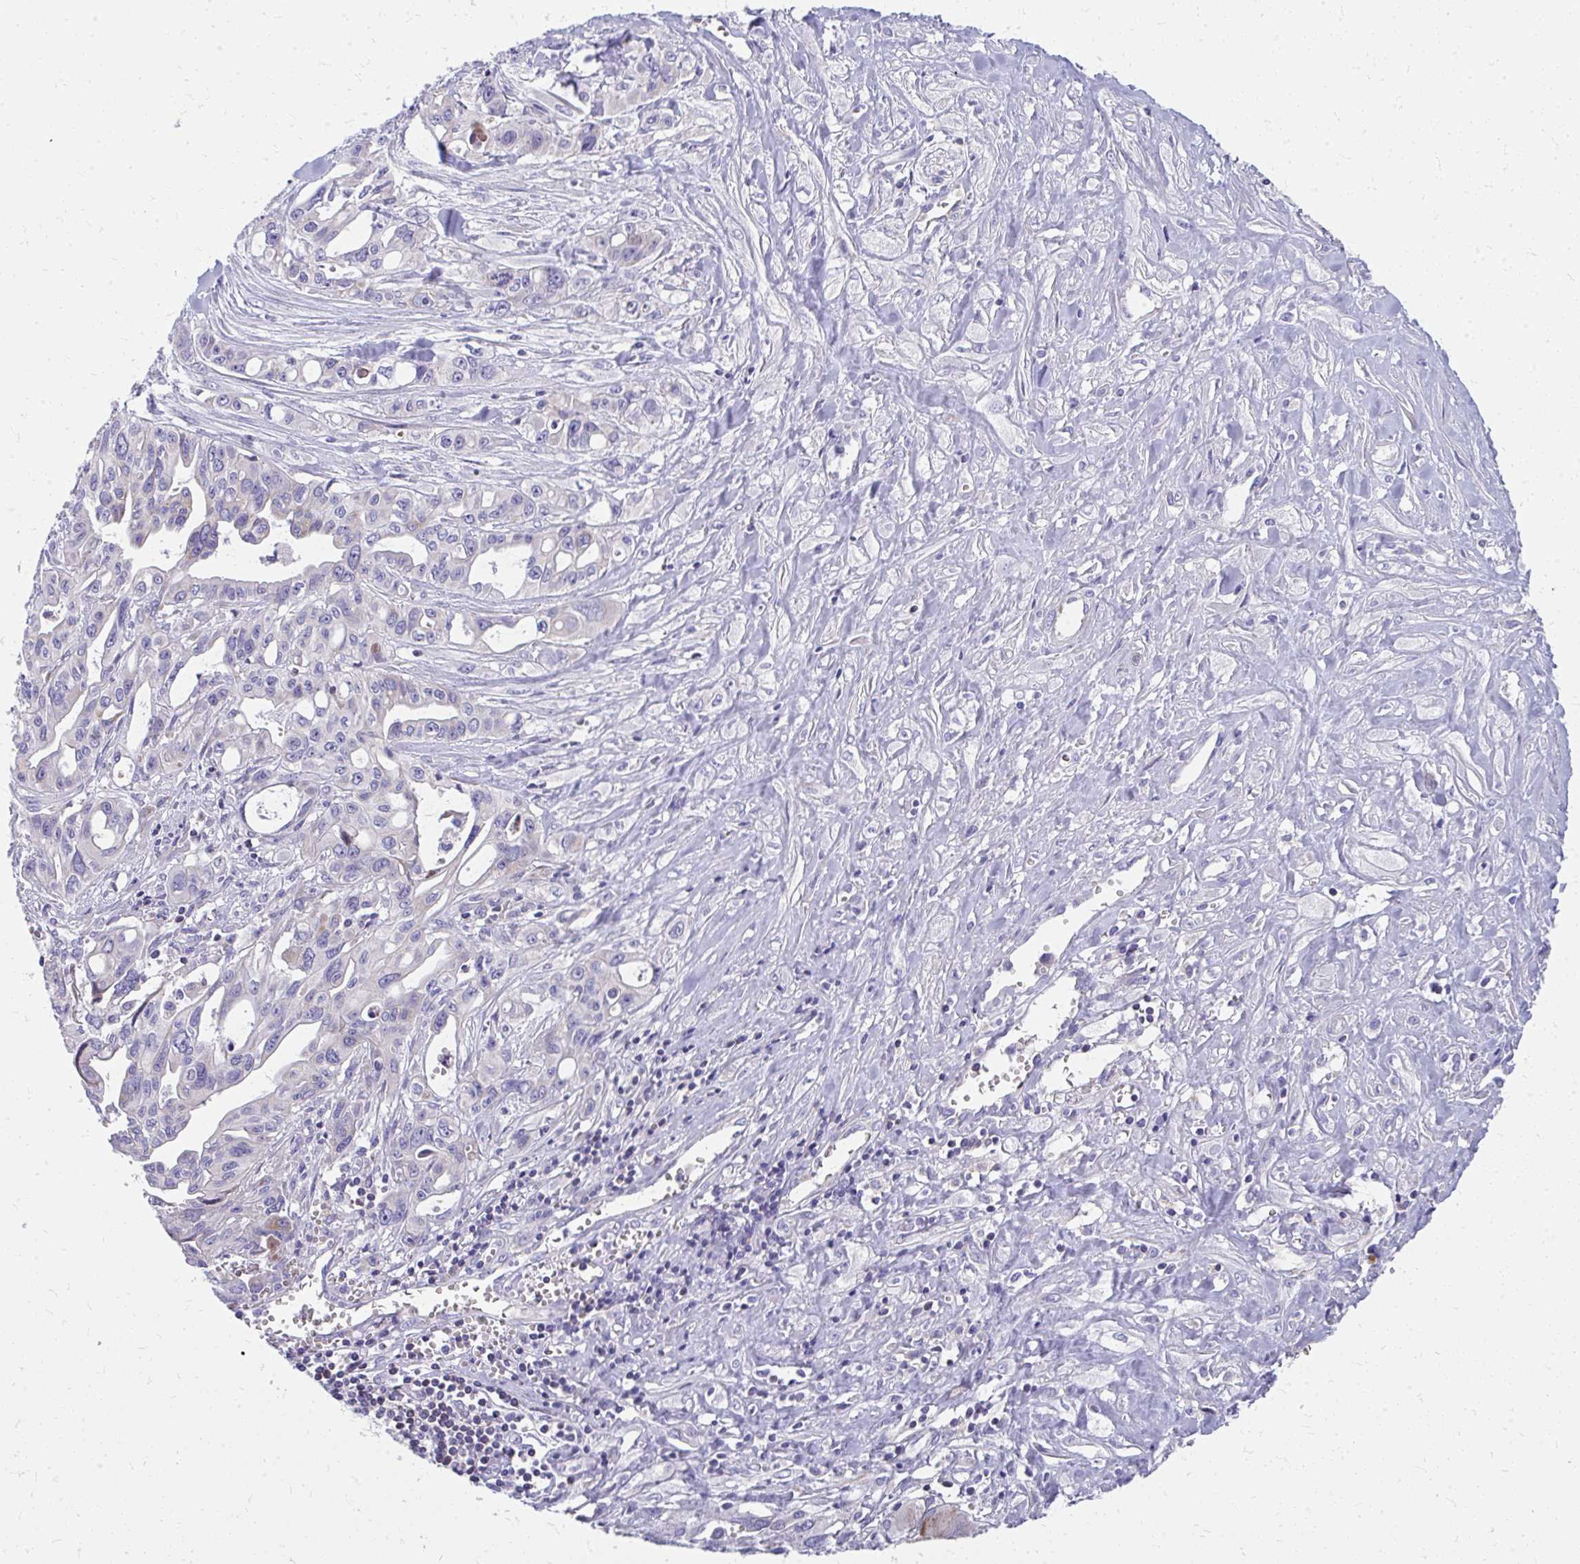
{"staining": {"intensity": "moderate", "quantity": "<25%", "location": "cytoplasmic/membranous"}, "tissue": "pancreatic cancer", "cell_type": "Tumor cells", "image_type": "cancer", "snomed": [{"axis": "morphology", "description": "Adenocarcinoma, NOS"}, {"axis": "topography", "description": "Pancreas"}], "caption": "The histopathology image demonstrates staining of pancreatic adenocarcinoma, revealing moderate cytoplasmic/membranous protein expression (brown color) within tumor cells.", "gene": "IL37", "patient": {"sex": "female", "age": 47}}